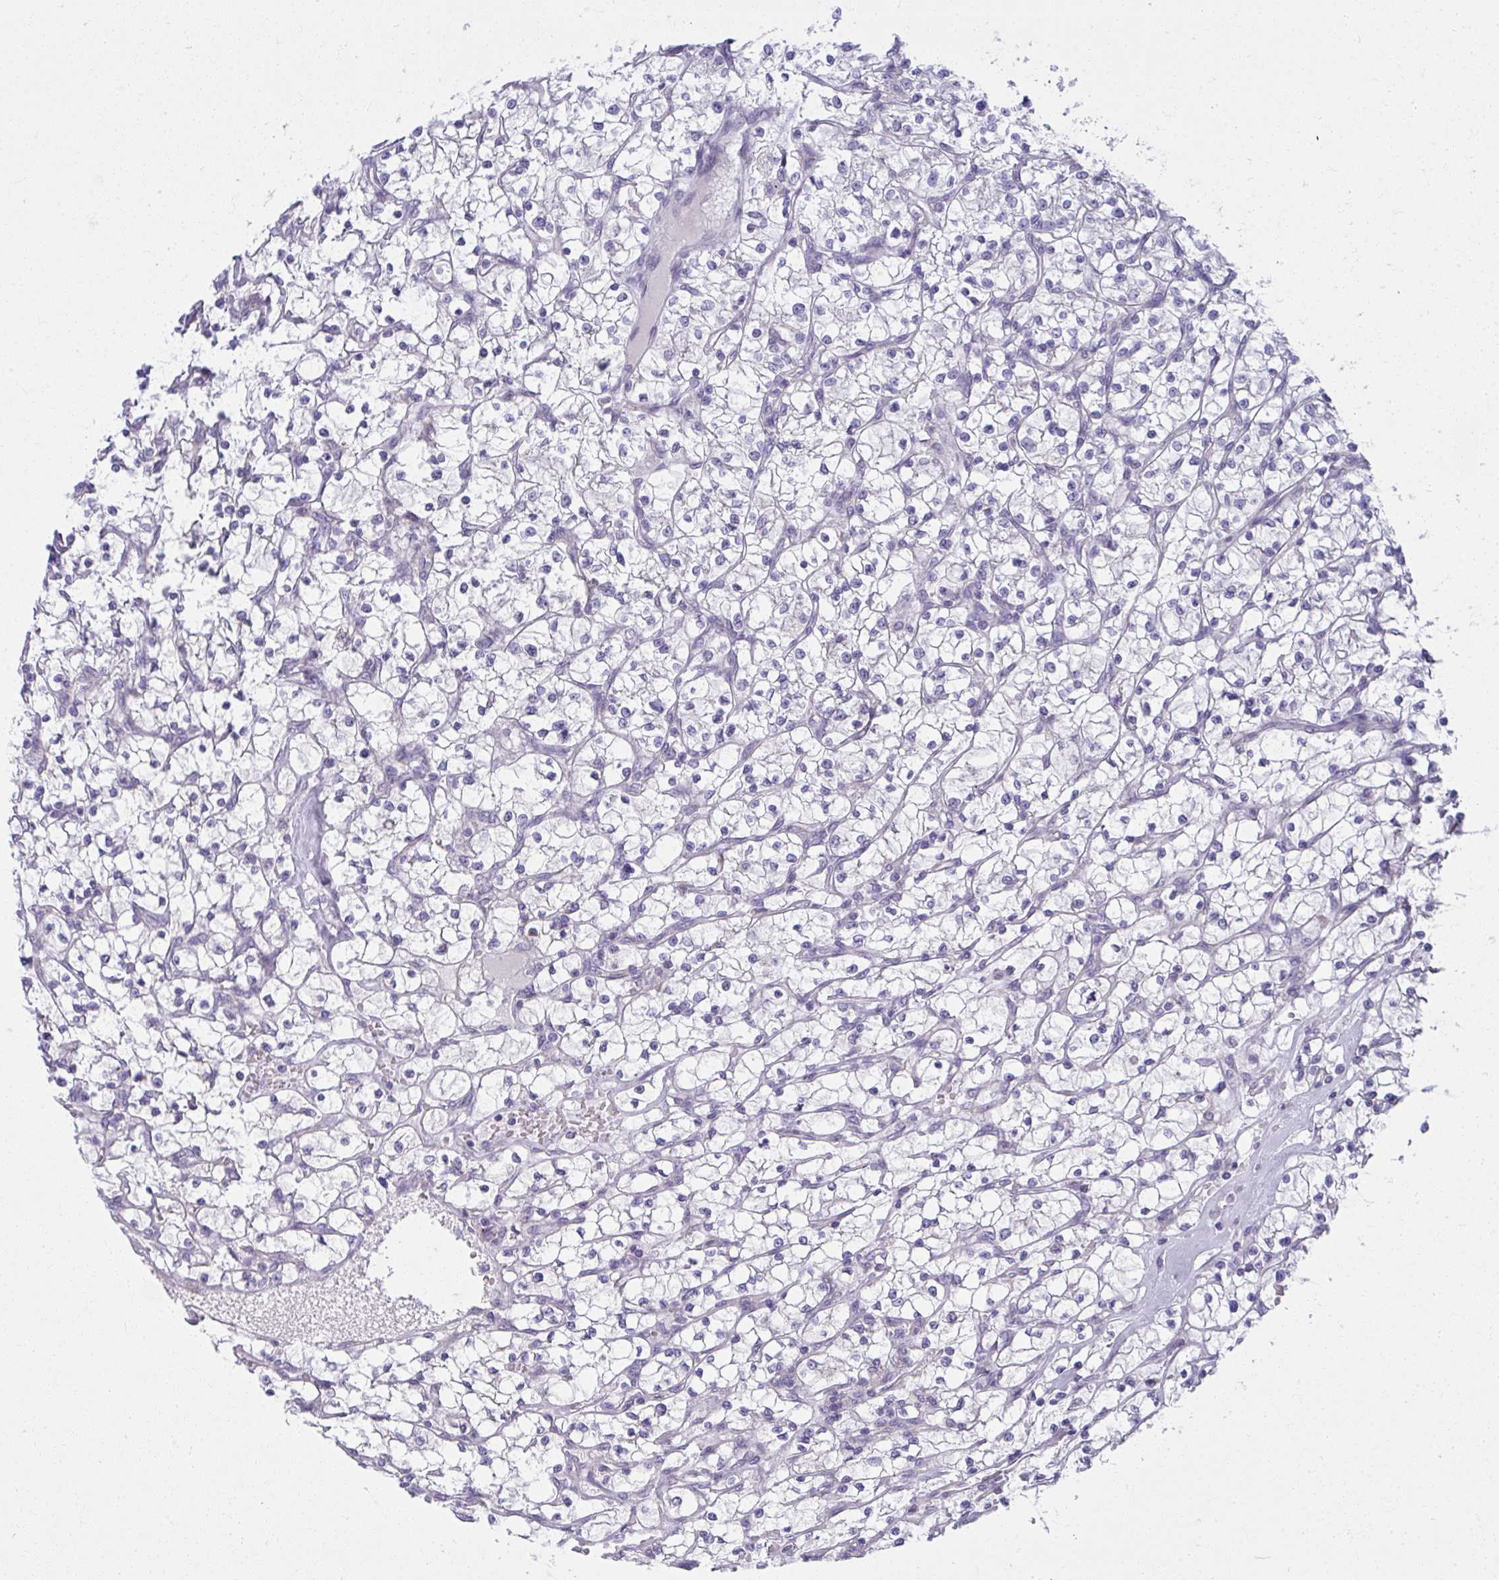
{"staining": {"intensity": "negative", "quantity": "none", "location": "none"}, "tissue": "renal cancer", "cell_type": "Tumor cells", "image_type": "cancer", "snomed": [{"axis": "morphology", "description": "Adenocarcinoma, NOS"}, {"axis": "topography", "description": "Kidney"}], "caption": "Protein analysis of renal adenocarcinoma displays no significant expression in tumor cells. The staining is performed using DAB (3,3'-diaminobenzidine) brown chromogen with nuclei counter-stained in using hematoxylin.", "gene": "FASLG", "patient": {"sex": "female", "age": 64}}